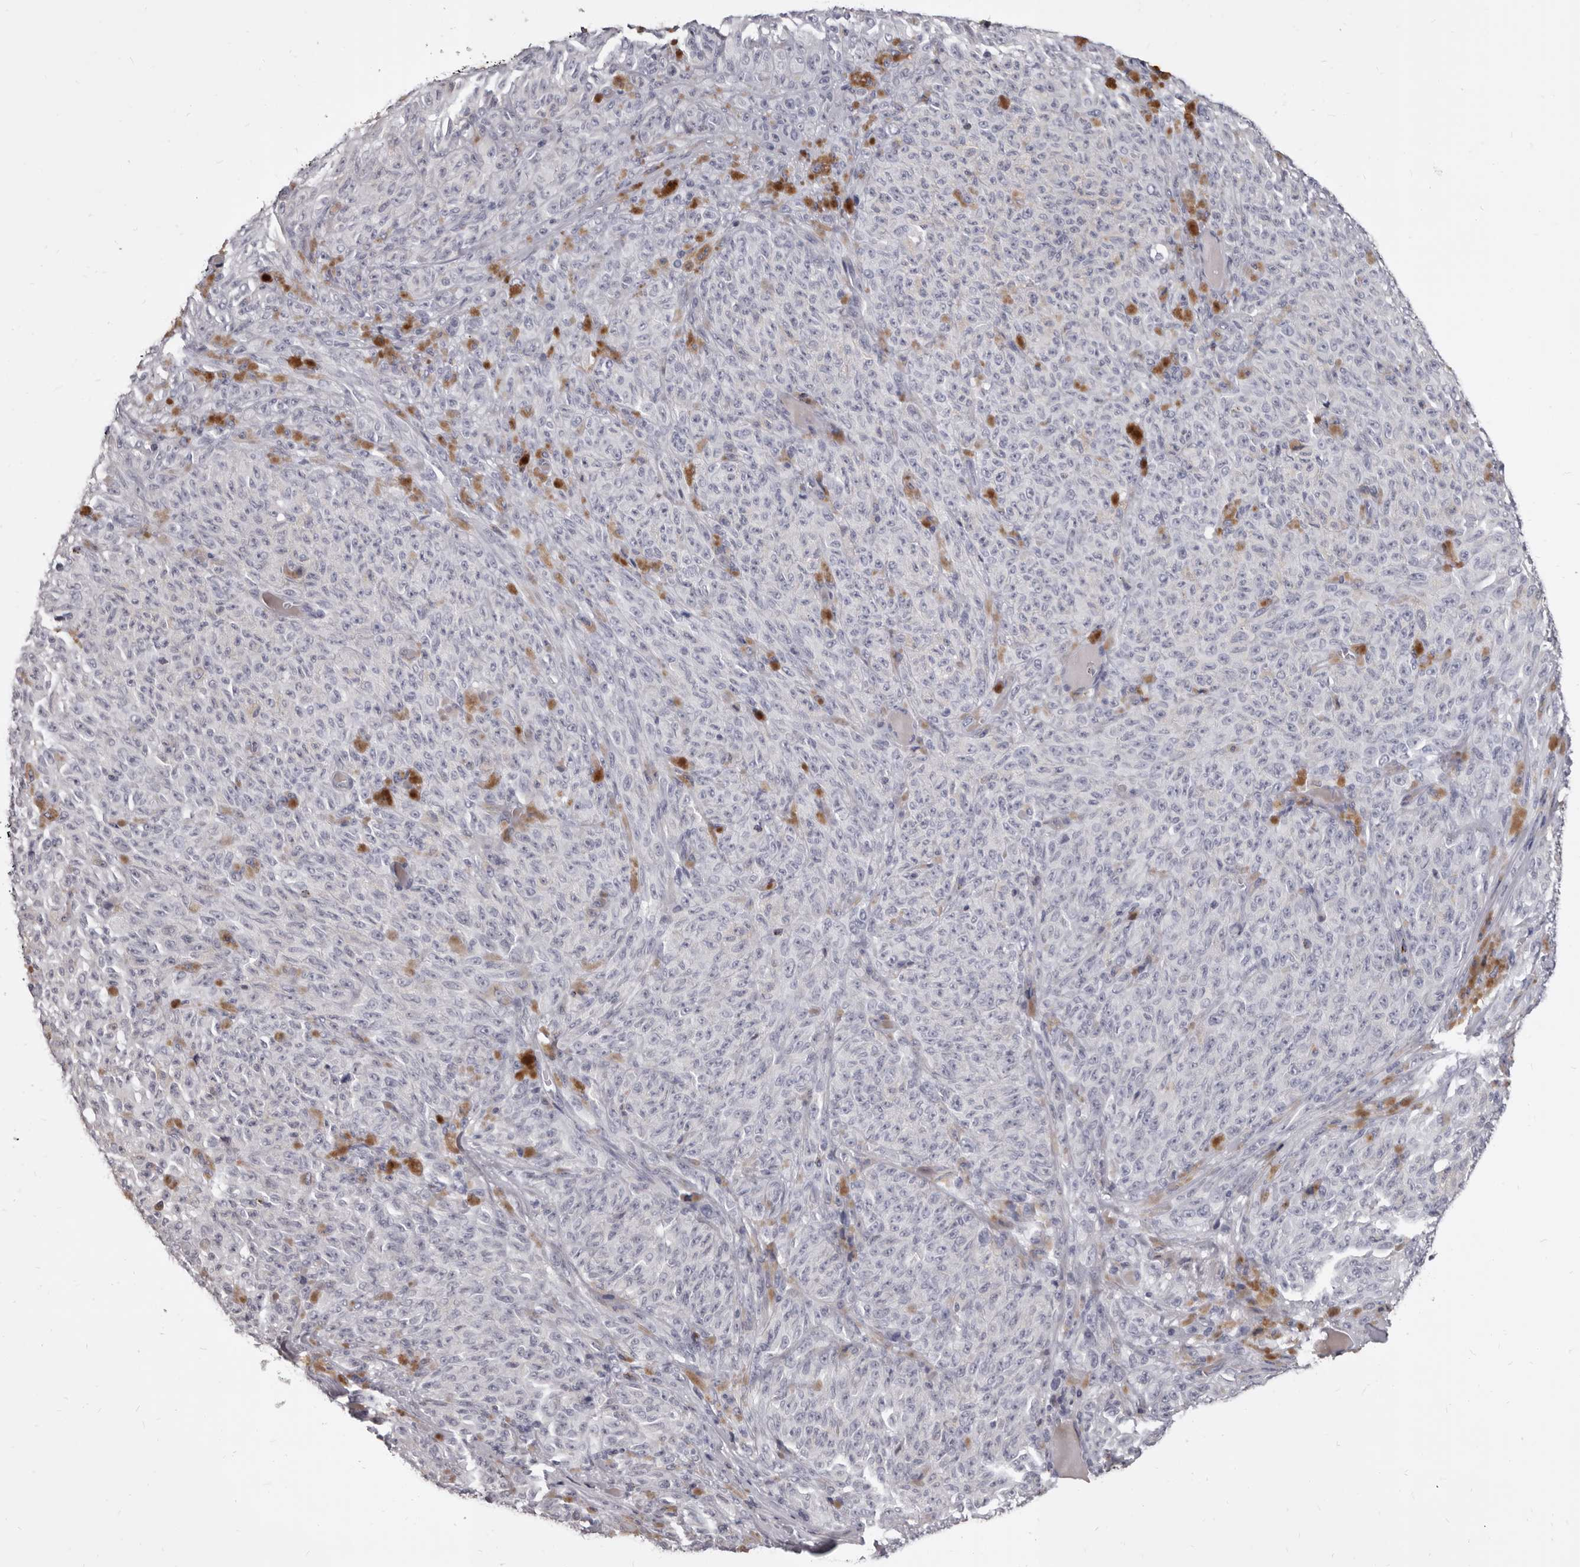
{"staining": {"intensity": "negative", "quantity": "none", "location": "none"}, "tissue": "melanoma", "cell_type": "Tumor cells", "image_type": "cancer", "snomed": [{"axis": "morphology", "description": "Malignant melanoma, NOS"}, {"axis": "topography", "description": "Skin"}], "caption": "Human malignant melanoma stained for a protein using immunohistochemistry displays no positivity in tumor cells.", "gene": "GZMH", "patient": {"sex": "female", "age": 82}}